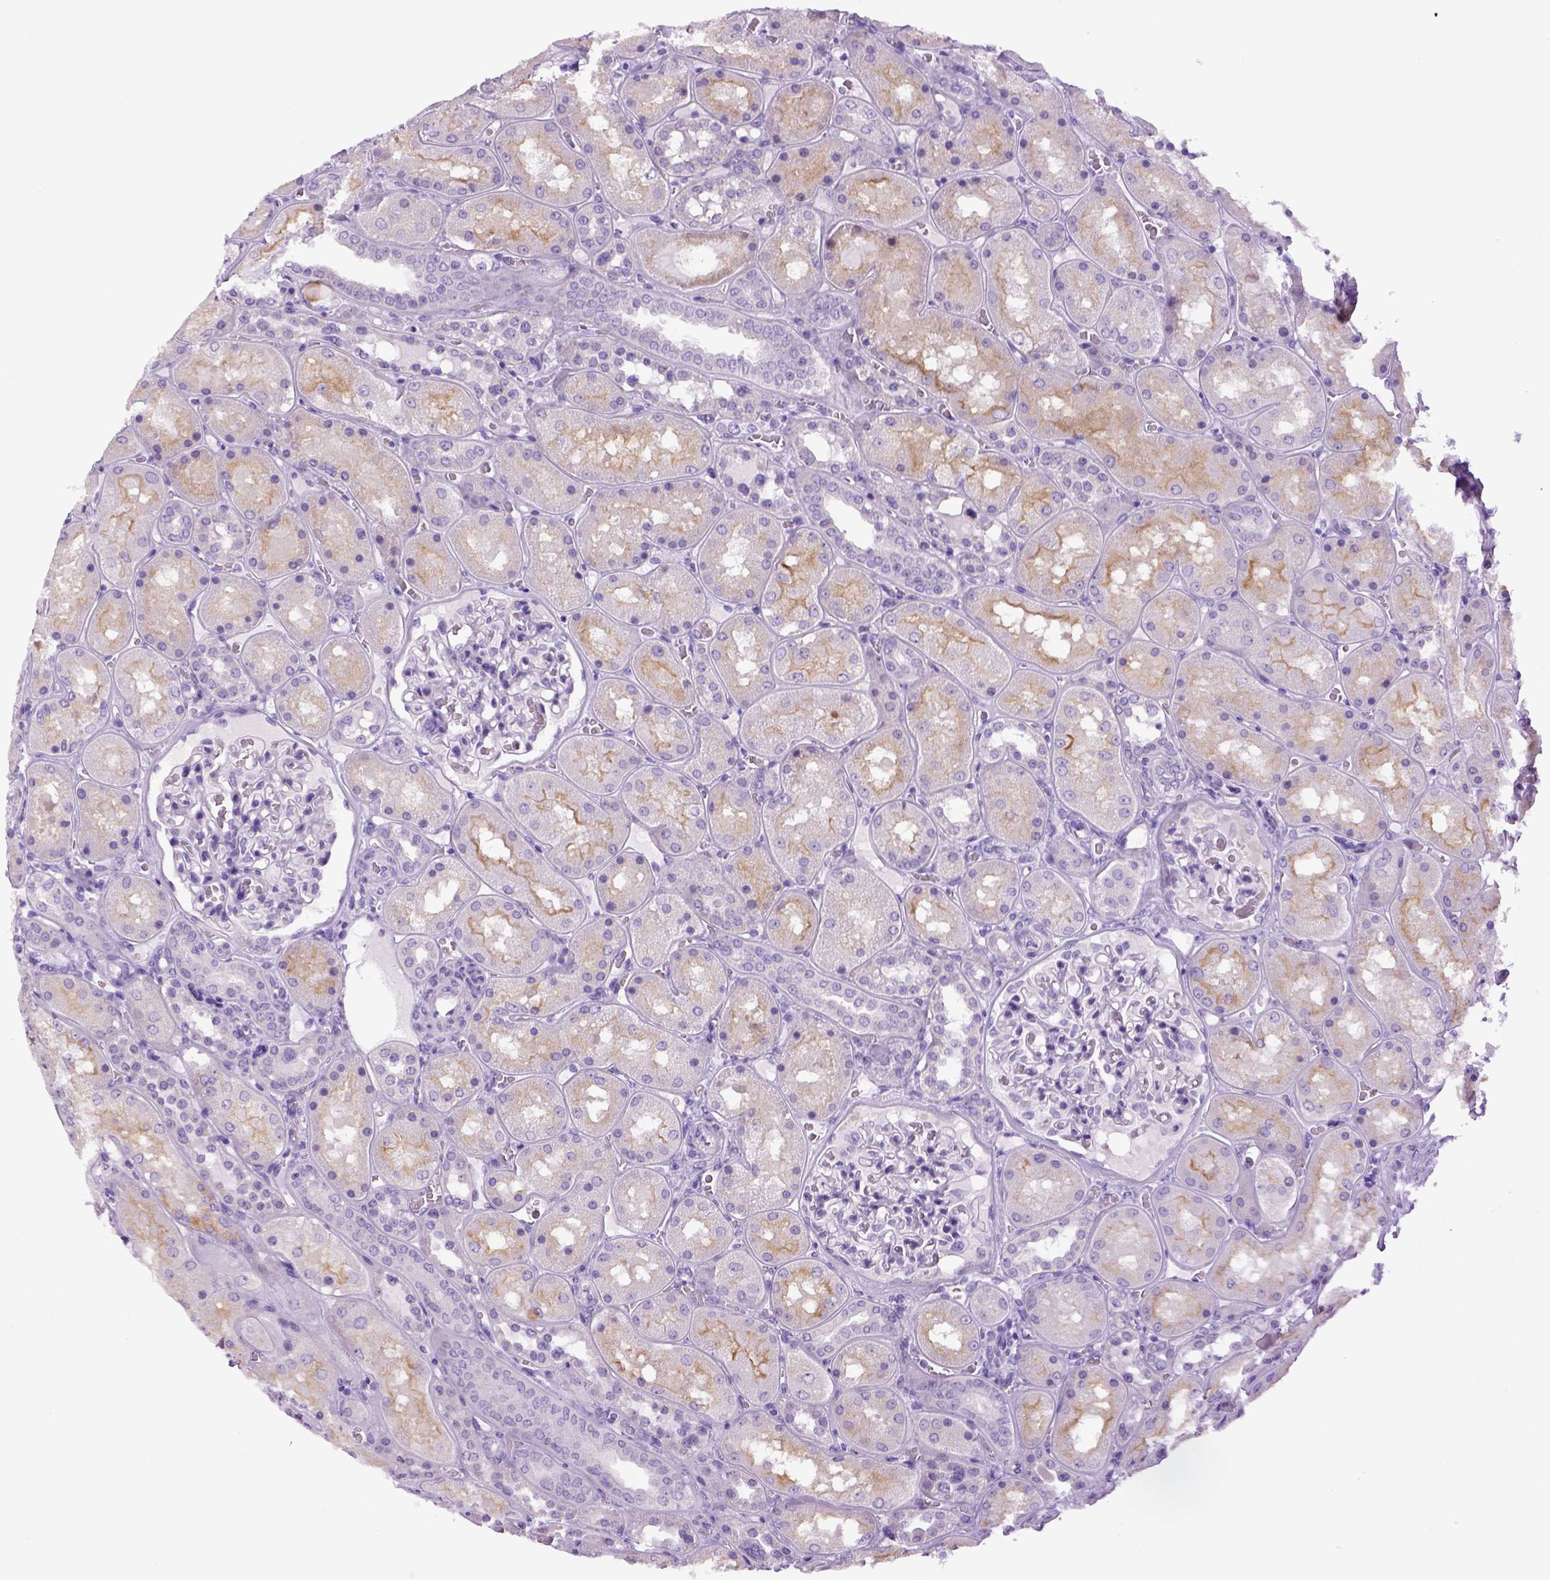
{"staining": {"intensity": "negative", "quantity": "none", "location": "none"}, "tissue": "kidney", "cell_type": "Cells in glomeruli", "image_type": "normal", "snomed": [{"axis": "morphology", "description": "Normal tissue, NOS"}, {"axis": "topography", "description": "Kidney"}], "caption": "Micrograph shows no protein positivity in cells in glomeruli of unremarkable kidney.", "gene": "SGCG", "patient": {"sex": "male", "age": 73}}